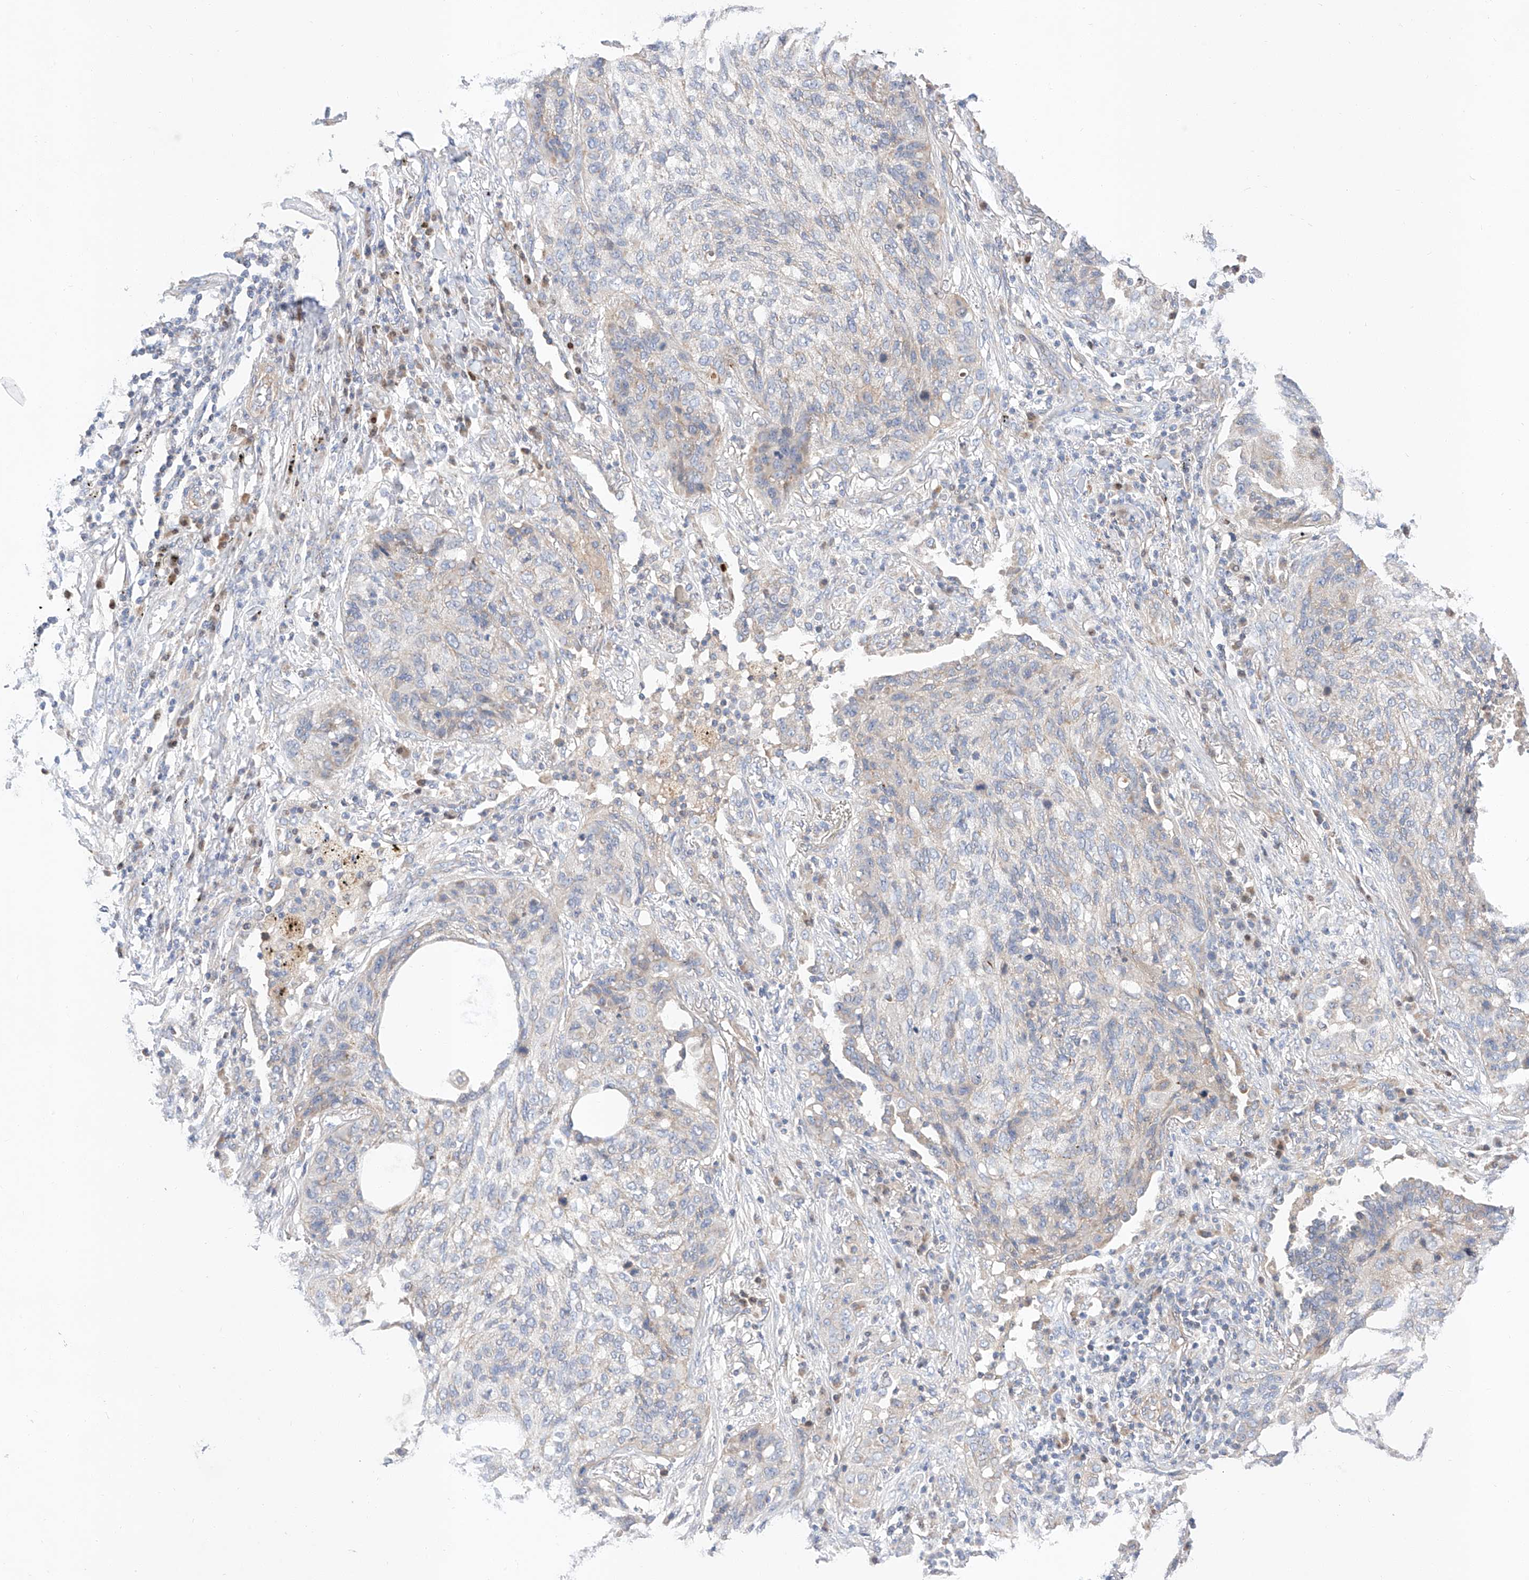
{"staining": {"intensity": "negative", "quantity": "none", "location": "none"}, "tissue": "lung cancer", "cell_type": "Tumor cells", "image_type": "cancer", "snomed": [{"axis": "morphology", "description": "Squamous cell carcinoma, NOS"}, {"axis": "topography", "description": "Lung"}], "caption": "Immunohistochemistry of lung cancer demonstrates no staining in tumor cells.", "gene": "C6orf118", "patient": {"sex": "female", "age": 63}}